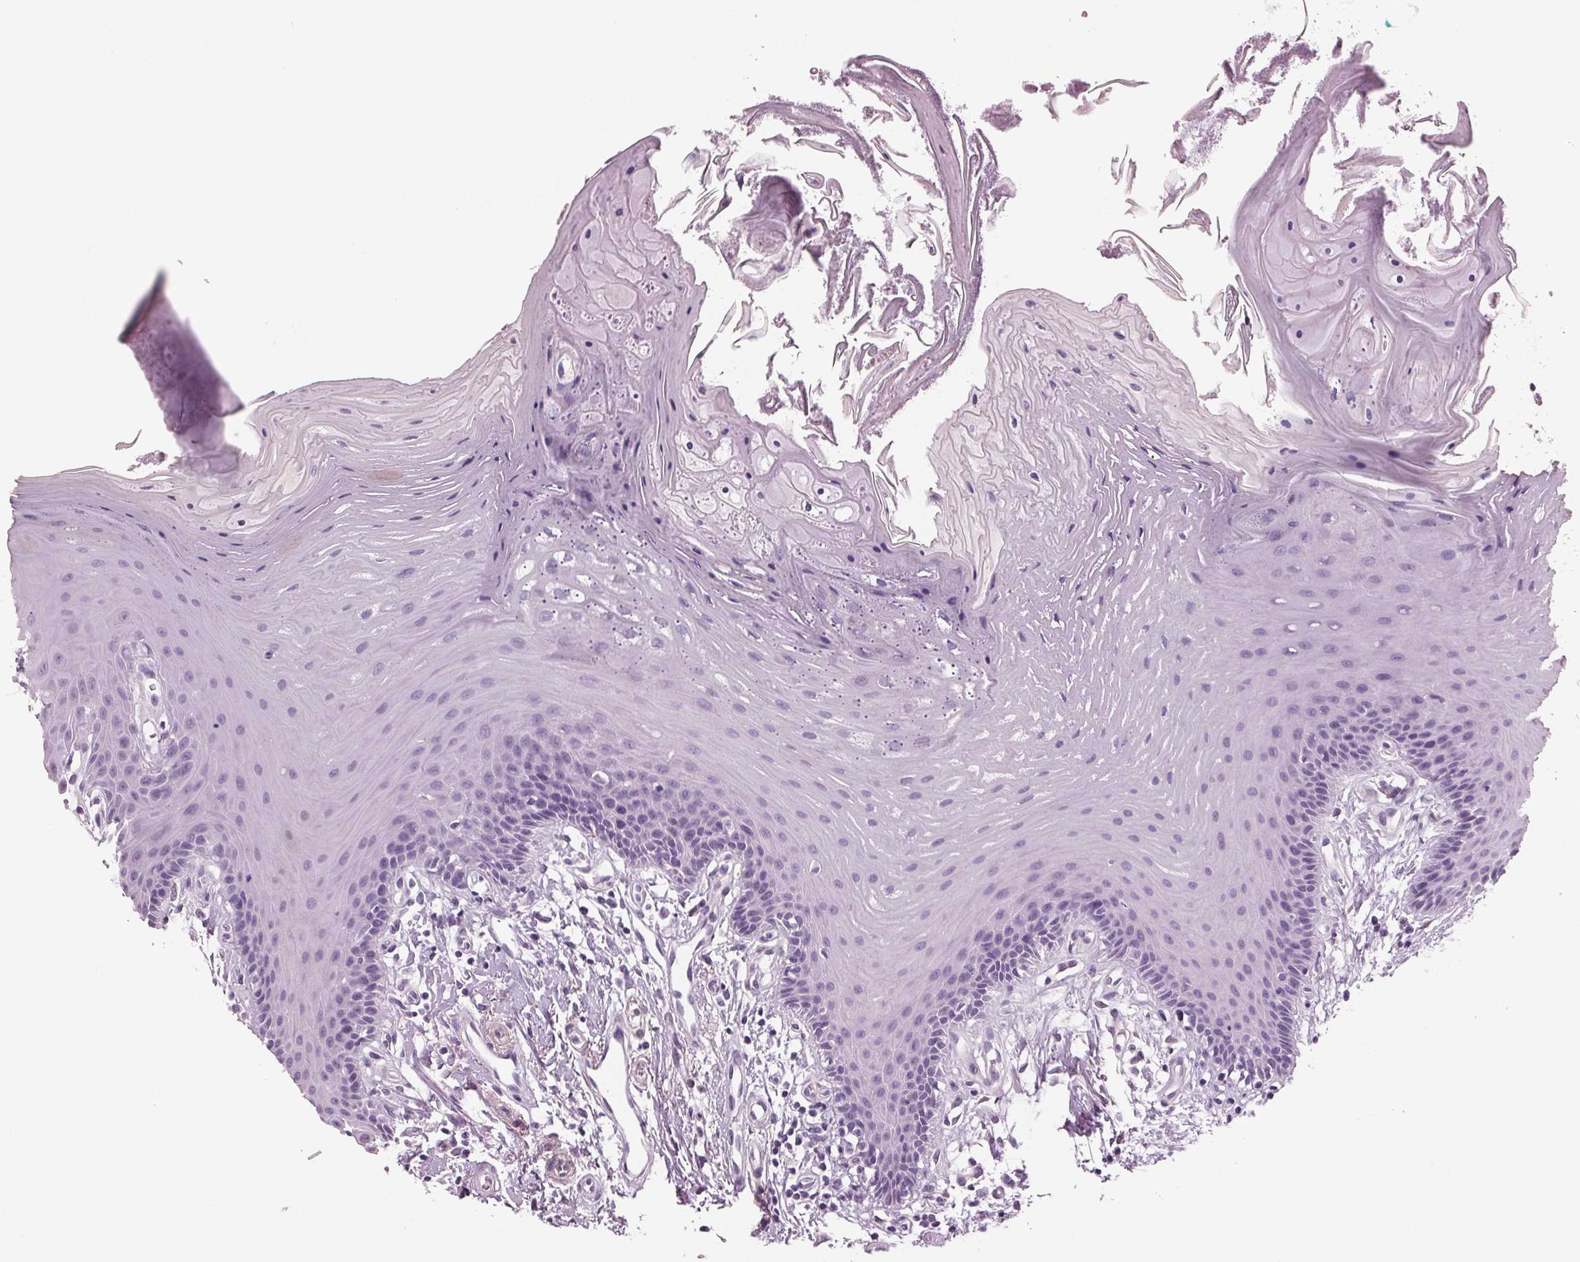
{"staining": {"intensity": "negative", "quantity": "none", "location": "none"}, "tissue": "oral mucosa", "cell_type": "Squamous epithelial cells", "image_type": "normal", "snomed": [{"axis": "morphology", "description": "Normal tissue, NOS"}, {"axis": "morphology", "description": "Normal morphology"}, {"axis": "topography", "description": "Oral tissue"}], "caption": "Immunohistochemistry (IHC) histopathology image of unremarkable oral mucosa: oral mucosa stained with DAB displays no significant protein positivity in squamous epithelial cells.", "gene": "BHLHE22", "patient": {"sex": "female", "age": 76}}